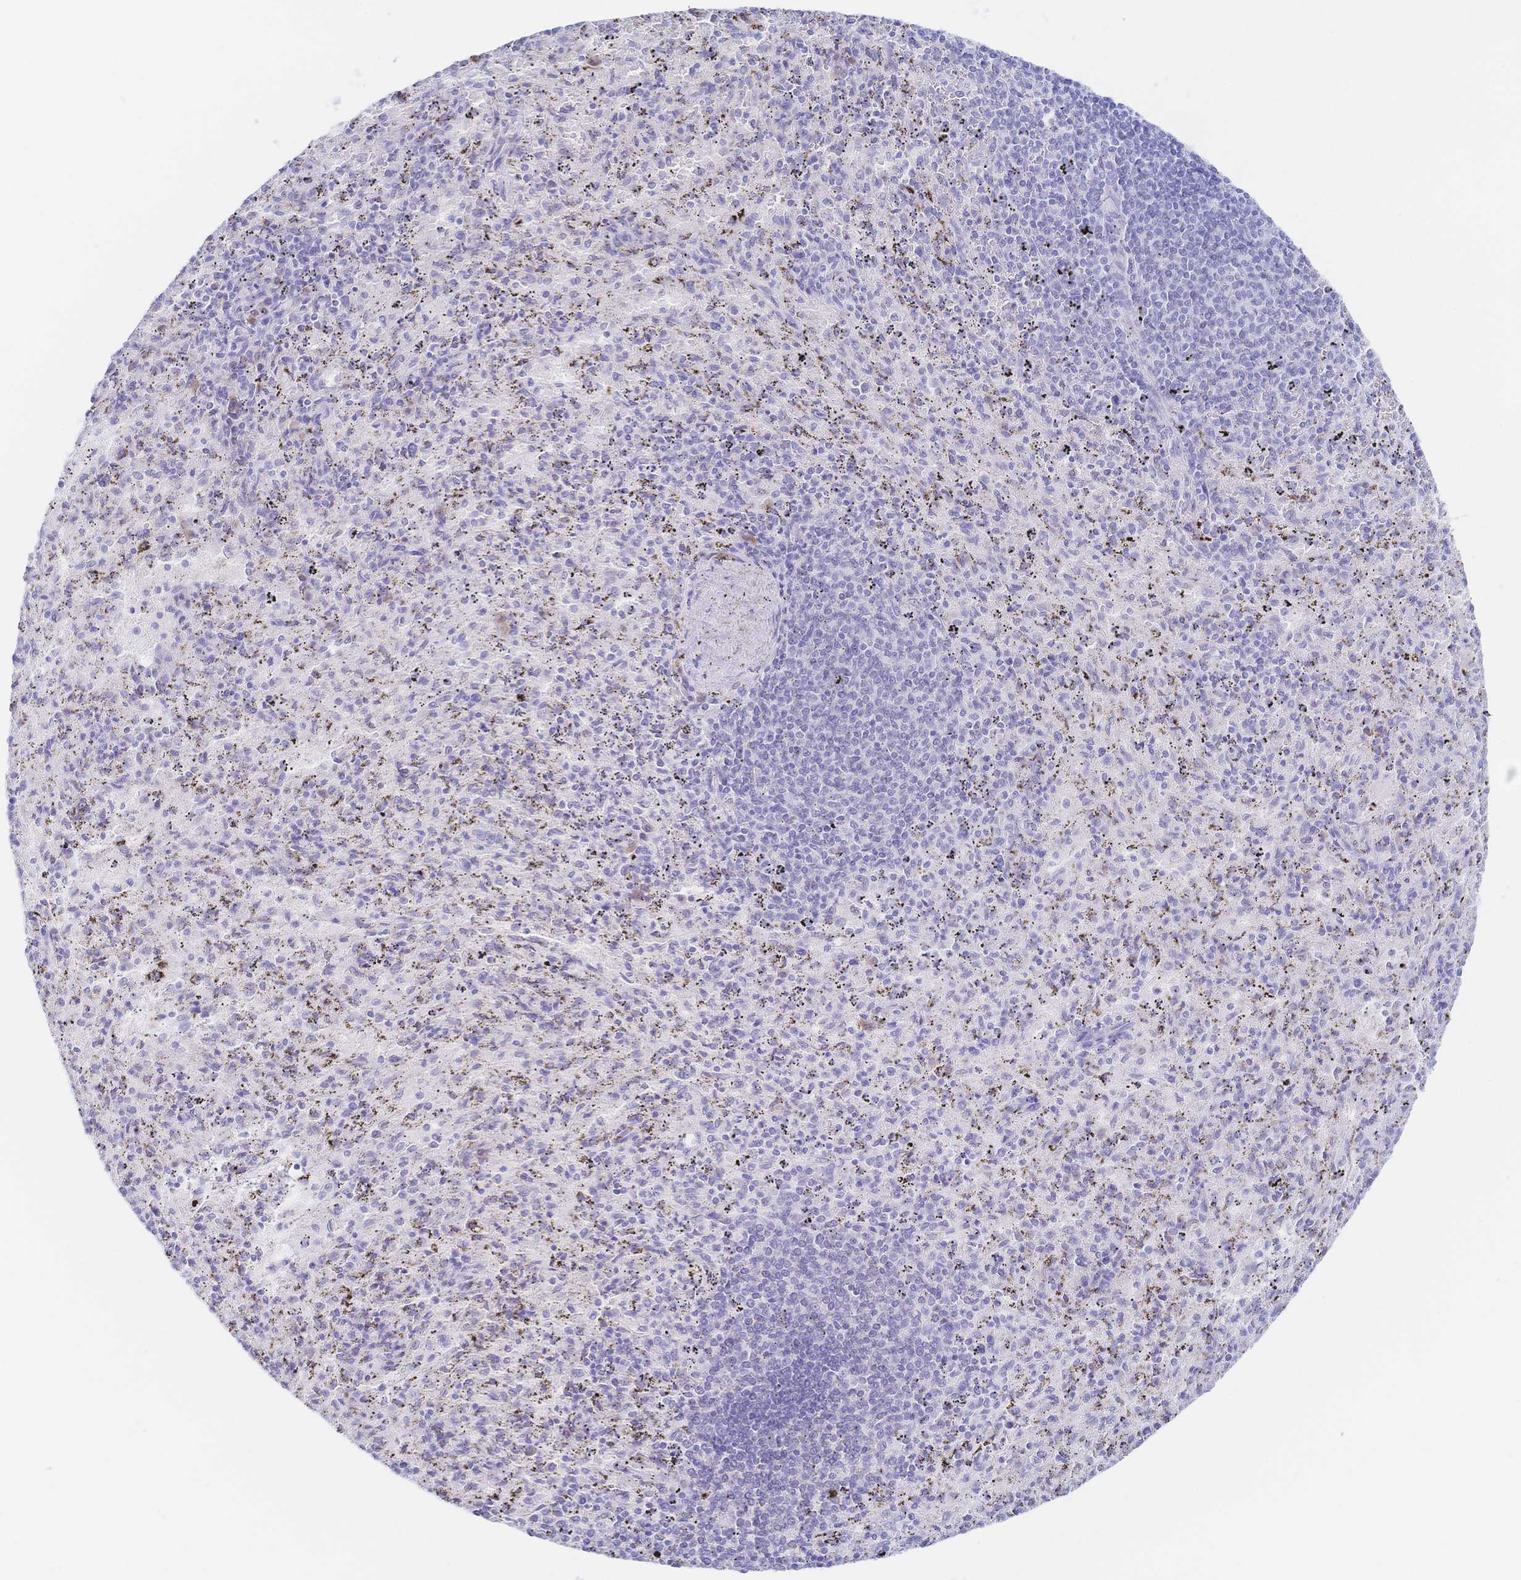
{"staining": {"intensity": "negative", "quantity": "none", "location": "none"}, "tissue": "spleen", "cell_type": "Cells in red pulp", "image_type": "normal", "snomed": [{"axis": "morphology", "description": "Normal tissue, NOS"}, {"axis": "topography", "description": "Spleen"}], "caption": "DAB immunohistochemical staining of unremarkable human spleen shows no significant positivity in cells in red pulp. (DAB immunohistochemistry visualized using brightfield microscopy, high magnification).", "gene": "SIAH3", "patient": {"sex": "male", "age": 57}}